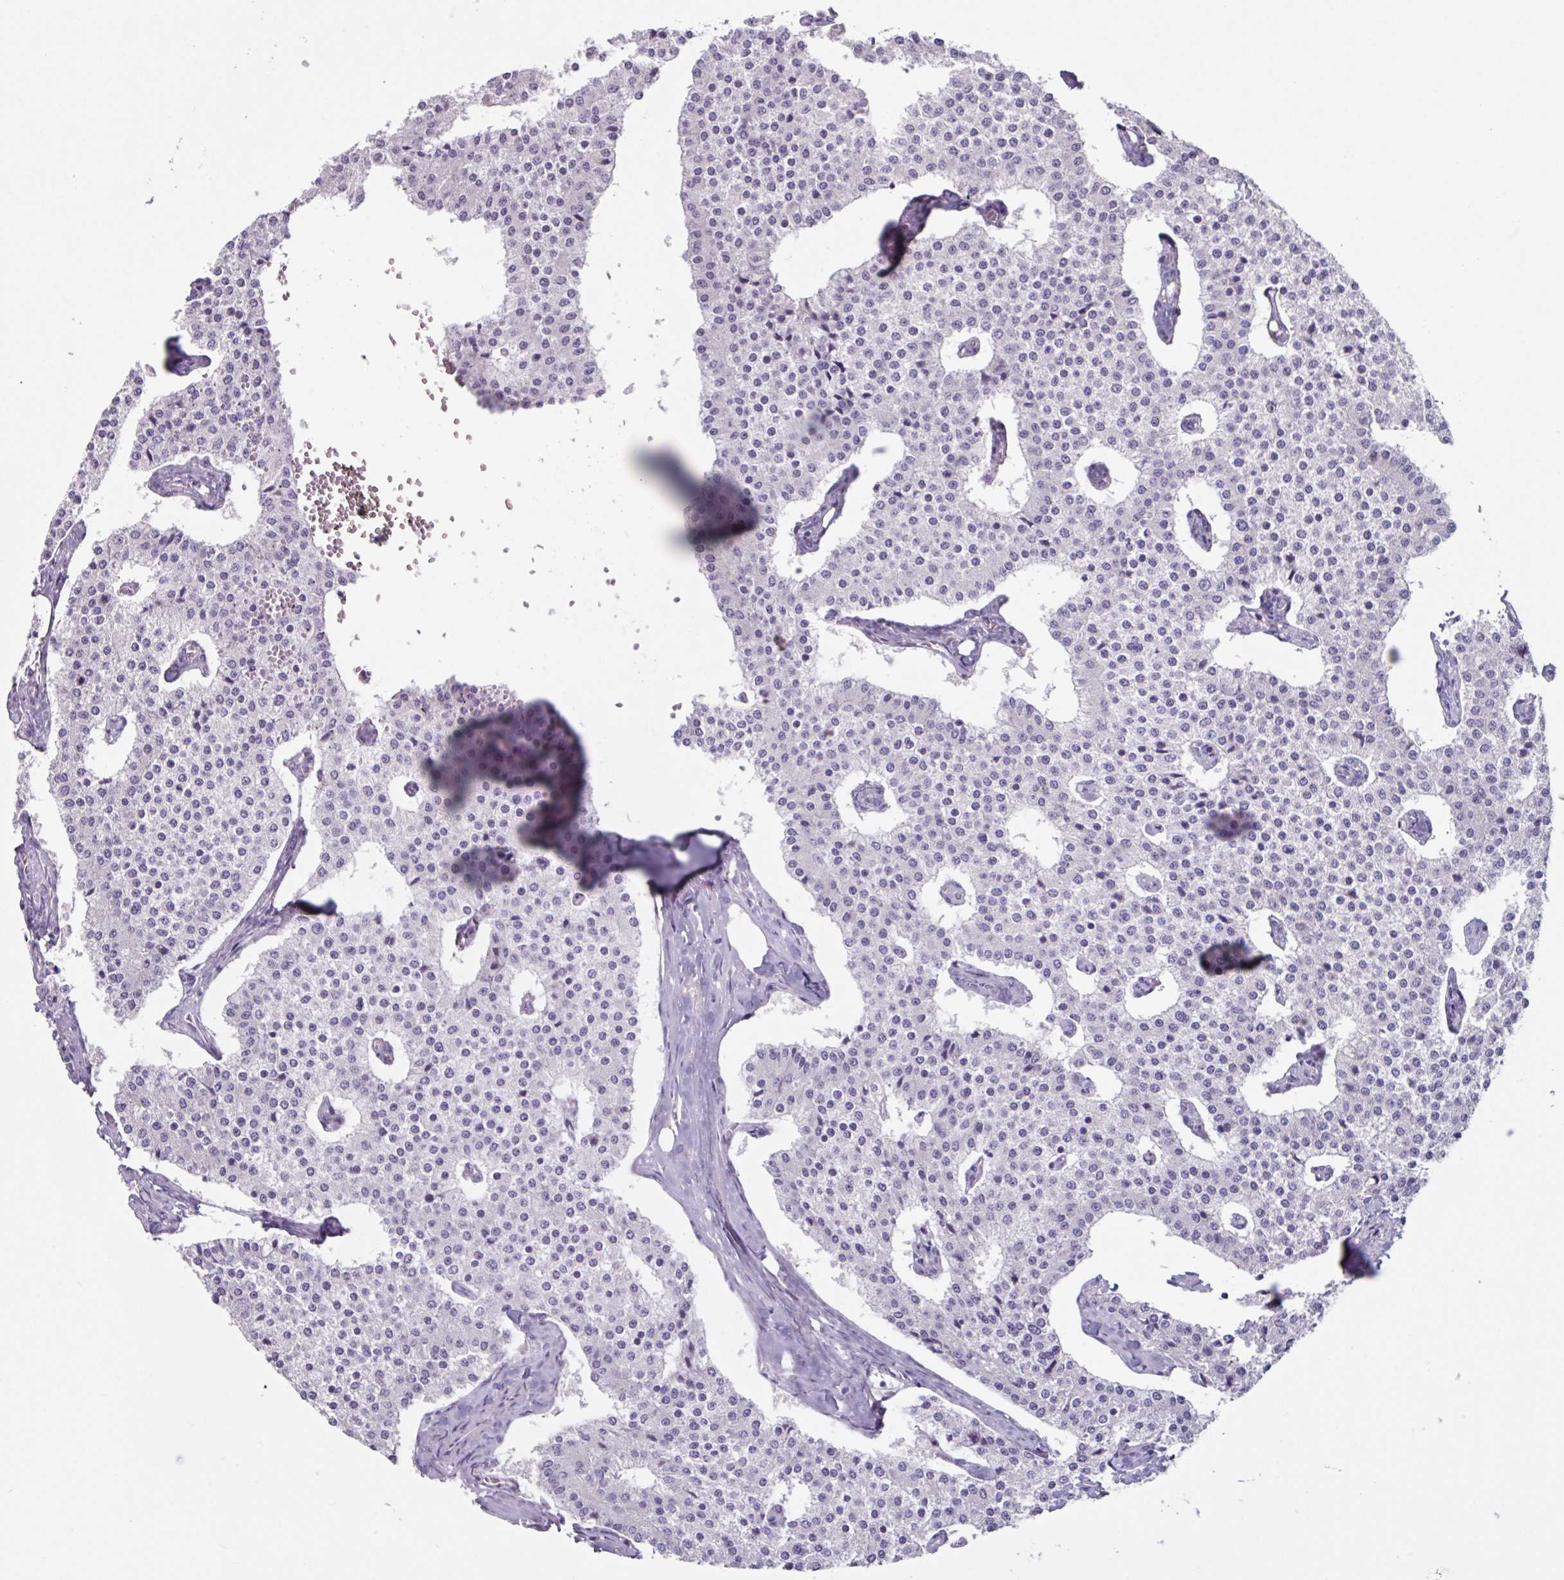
{"staining": {"intensity": "negative", "quantity": "none", "location": "none"}, "tissue": "carcinoid", "cell_type": "Tumor cells", "image_type": "cancer", "snomed": [{"axis": "morphology", "description": "Carcinoid, malignant, NOS"}, {"axis": "topography", "description": "Colon"}], "caption": "Immunohistochemical staining of human carcinoid displays no significant positivity in tumor cells. Brightfield microscopy of immunohistochemistry (IHC) stained with DAB (3,3'-diaminobenzidine) (brown) and hematoxylin (blue), captured at high magnification.", "gene": "OR2T10", "patient": {"sex": "female", "age": 52}}